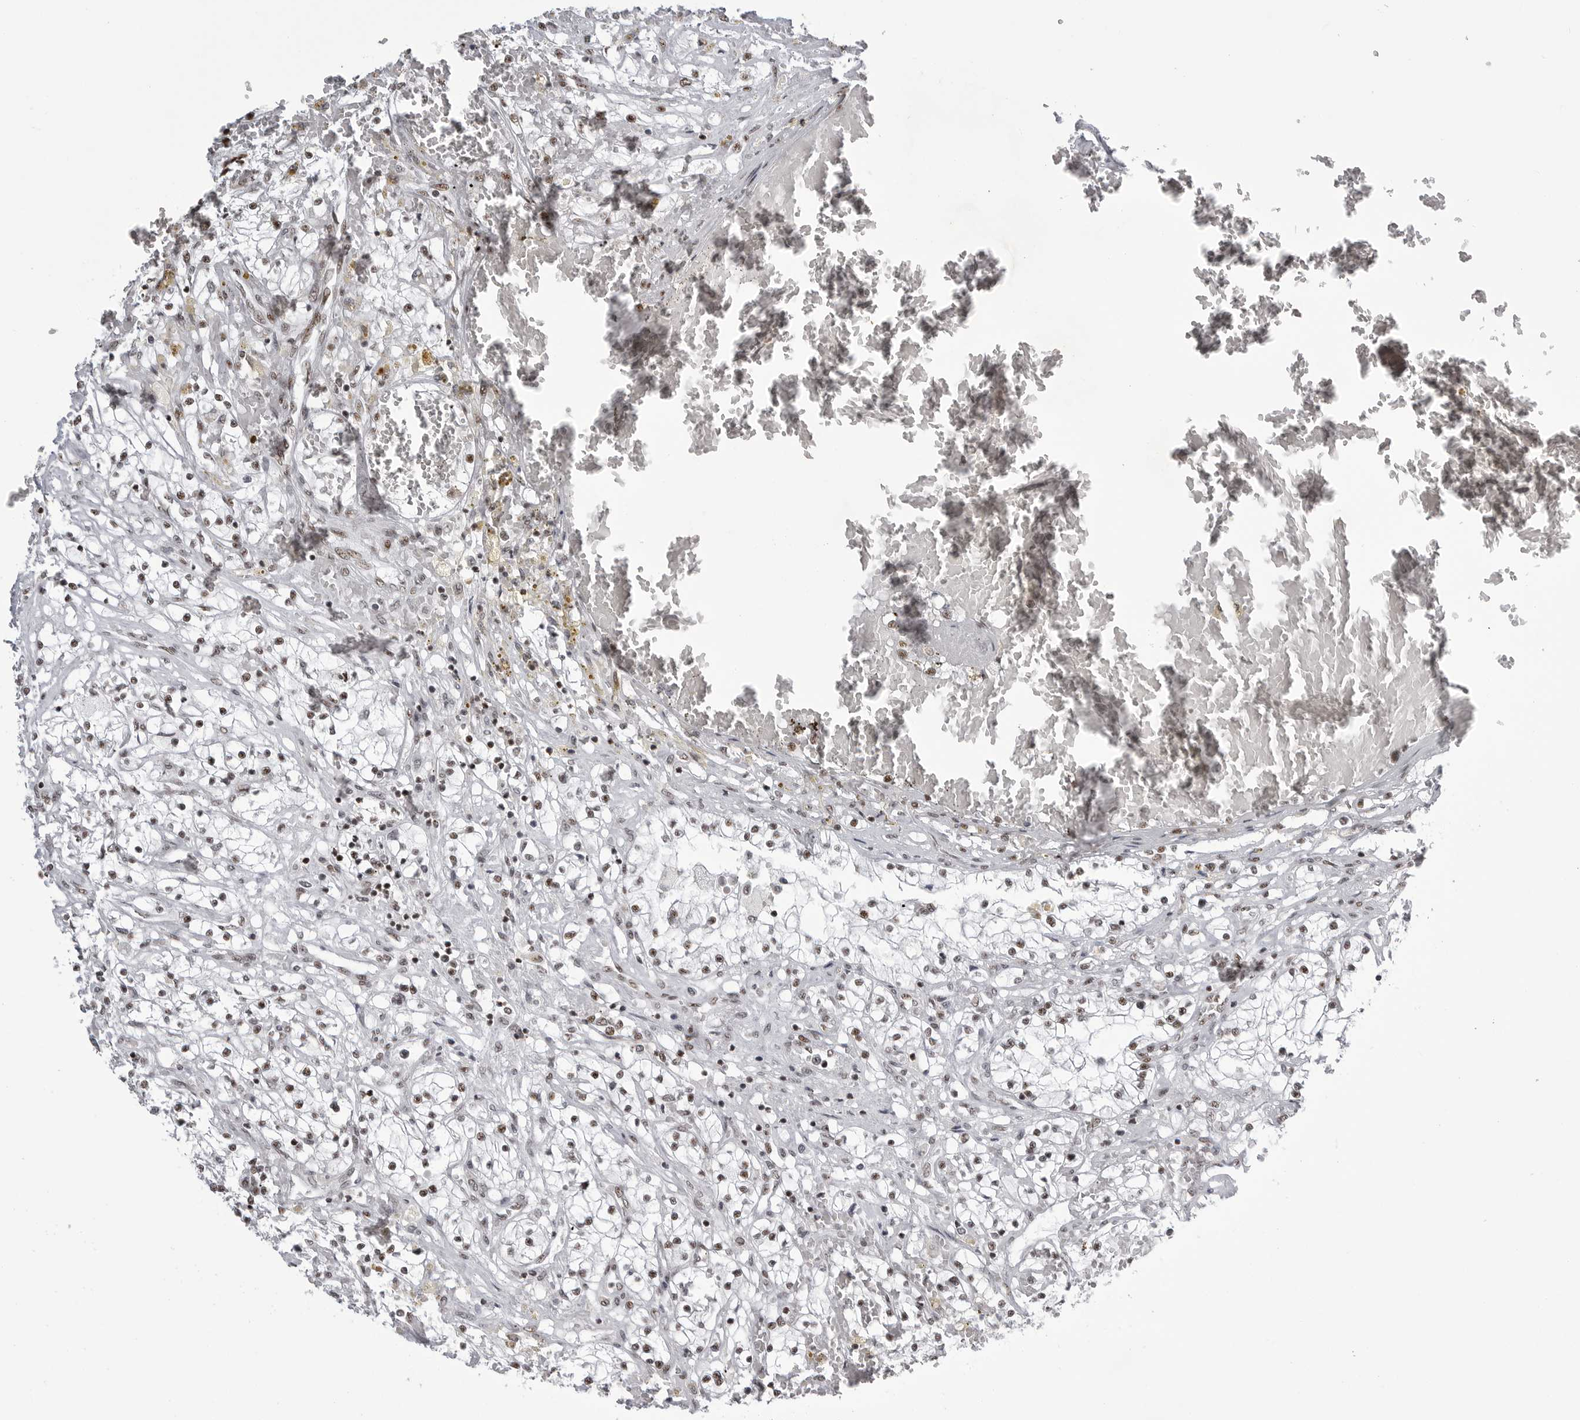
{"staining": {"intensity": "weak", "quantity": "25%-75%", "location": "nuclear"}, "tissue": "renal cancer", "cell_type": "Tumor cells", "image_type": "cancer", "snomed": [{"axis": "morphology", "description": "Normal tissue, NOS"}, {"axis": "morphology", "description": "Adenocarcinoma, NOS"}, {"axis": "topography", "description": "Kidney"}], "caption": "Brown immunohistochemical staining in renal cancer (adenocarcinoma) demonstrates weak nuclear expression in about 25%-75% of tumor cells.", "gene": "WRAP53", "patient": {"sex": "male", "age": 68}}